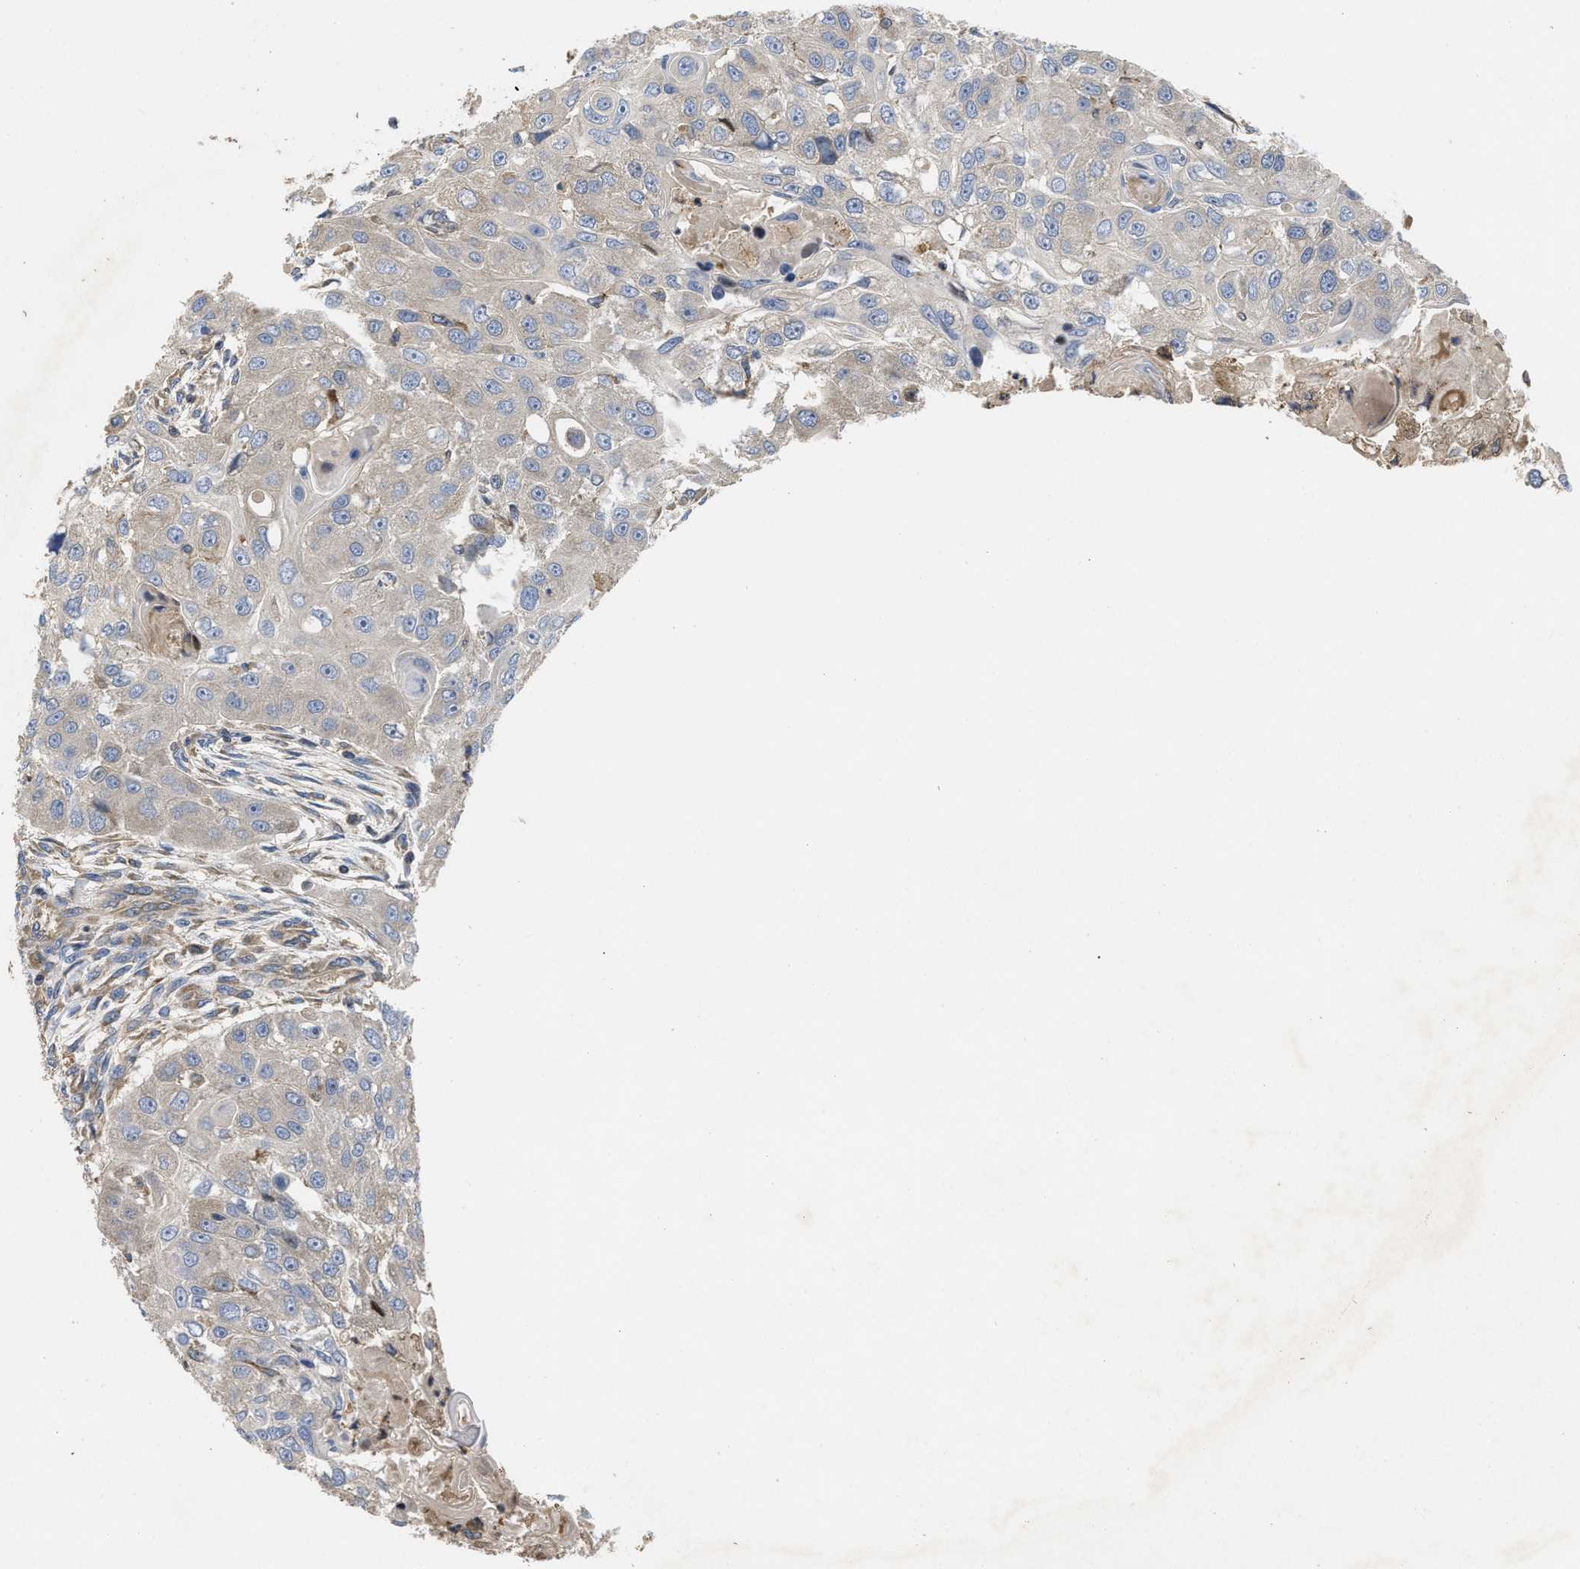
{"staining": {"intensity": "weak", "quantity": "<25%", "location": "cytoplasmic/membranous"}, "tissue": "head and neck cancer", "cell_type": "Tumor cells", "image_type": "cancer", "snomed": [{"axis": "morphology", "description": "Normal tissue, NOS"}, {"axis": "morphology", "description": "Squamous cell carcinoma, NOS"}, {"axis": "topography", "description": "Skeletal muscle"}, {"axis": "topography", "description": "Head-Neck"}], "caption": "DAB (3,3'-diaminobenzidine) immunohistochemical staining of human squamous cell carcinoma (head and neck) demonstrates no significant positivity in tumor cells. The staining is performed using DAB (3,3'-diaminobenzidine) brown chromogen with nuclei counter-stained in using hematoxylin.", "gene": "RNF216", "patient": {"sex": "male", "age": 51}}